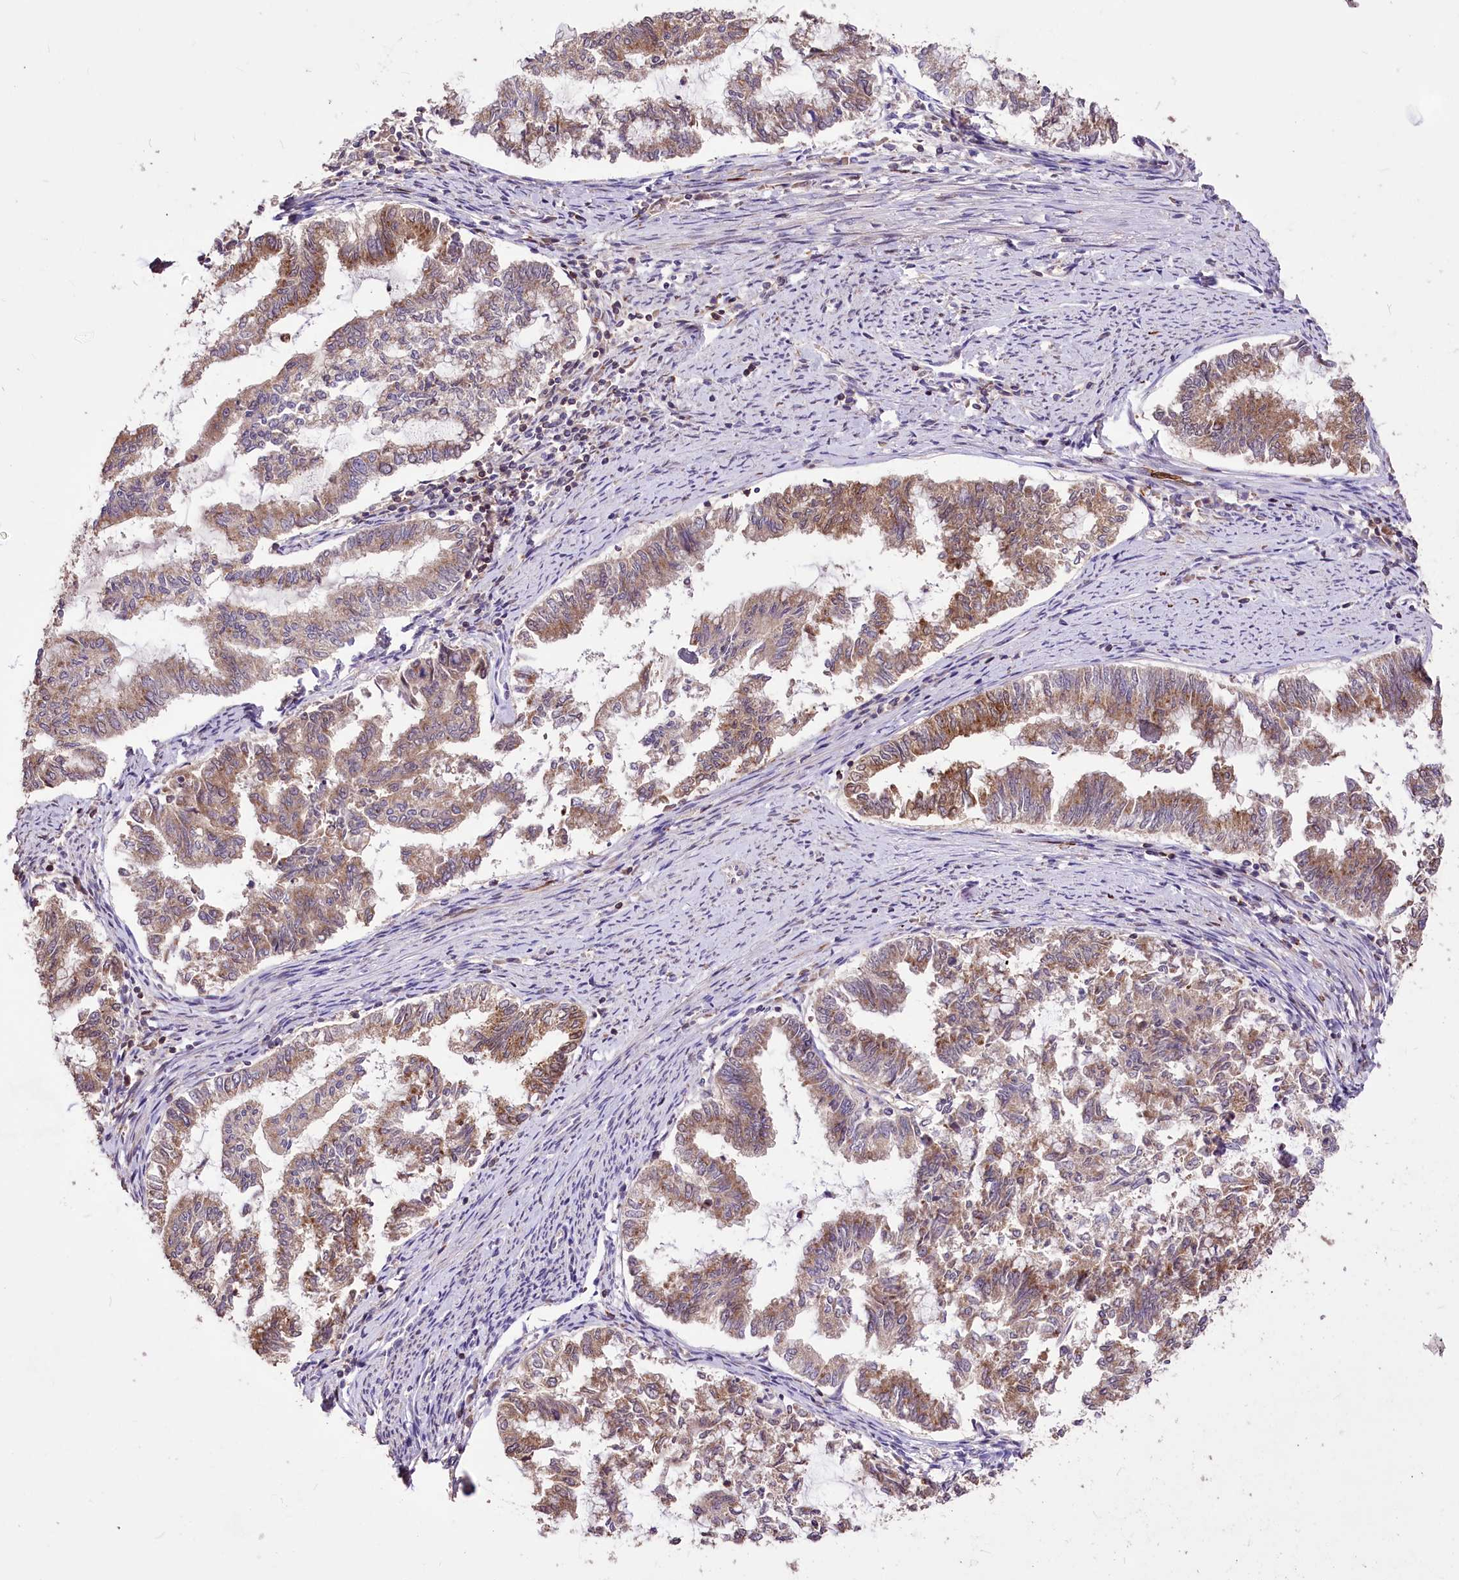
{"staining": {"intensity": "moderate", "quantity": "25%-75%", "location": "cytoplasmic/membranous"}, "tissue": "endometrial cancer", "cell_type": "Tumor cells", "image_type": "cancer", "snomed": [{"axis": "morphology", "description": "Adenocarcinoma, NOS"}, {"axis": "topography", "description": "Endometrium"}], "caption": "Human endometrial adenocarcinoma stained with a brown dye shows moderate cytoplasmic/membranous positive staining in approximately 25%-75% of tumor cells.", "gene": "SERGEF", "patient": {"sex": "female", "age": 79}}